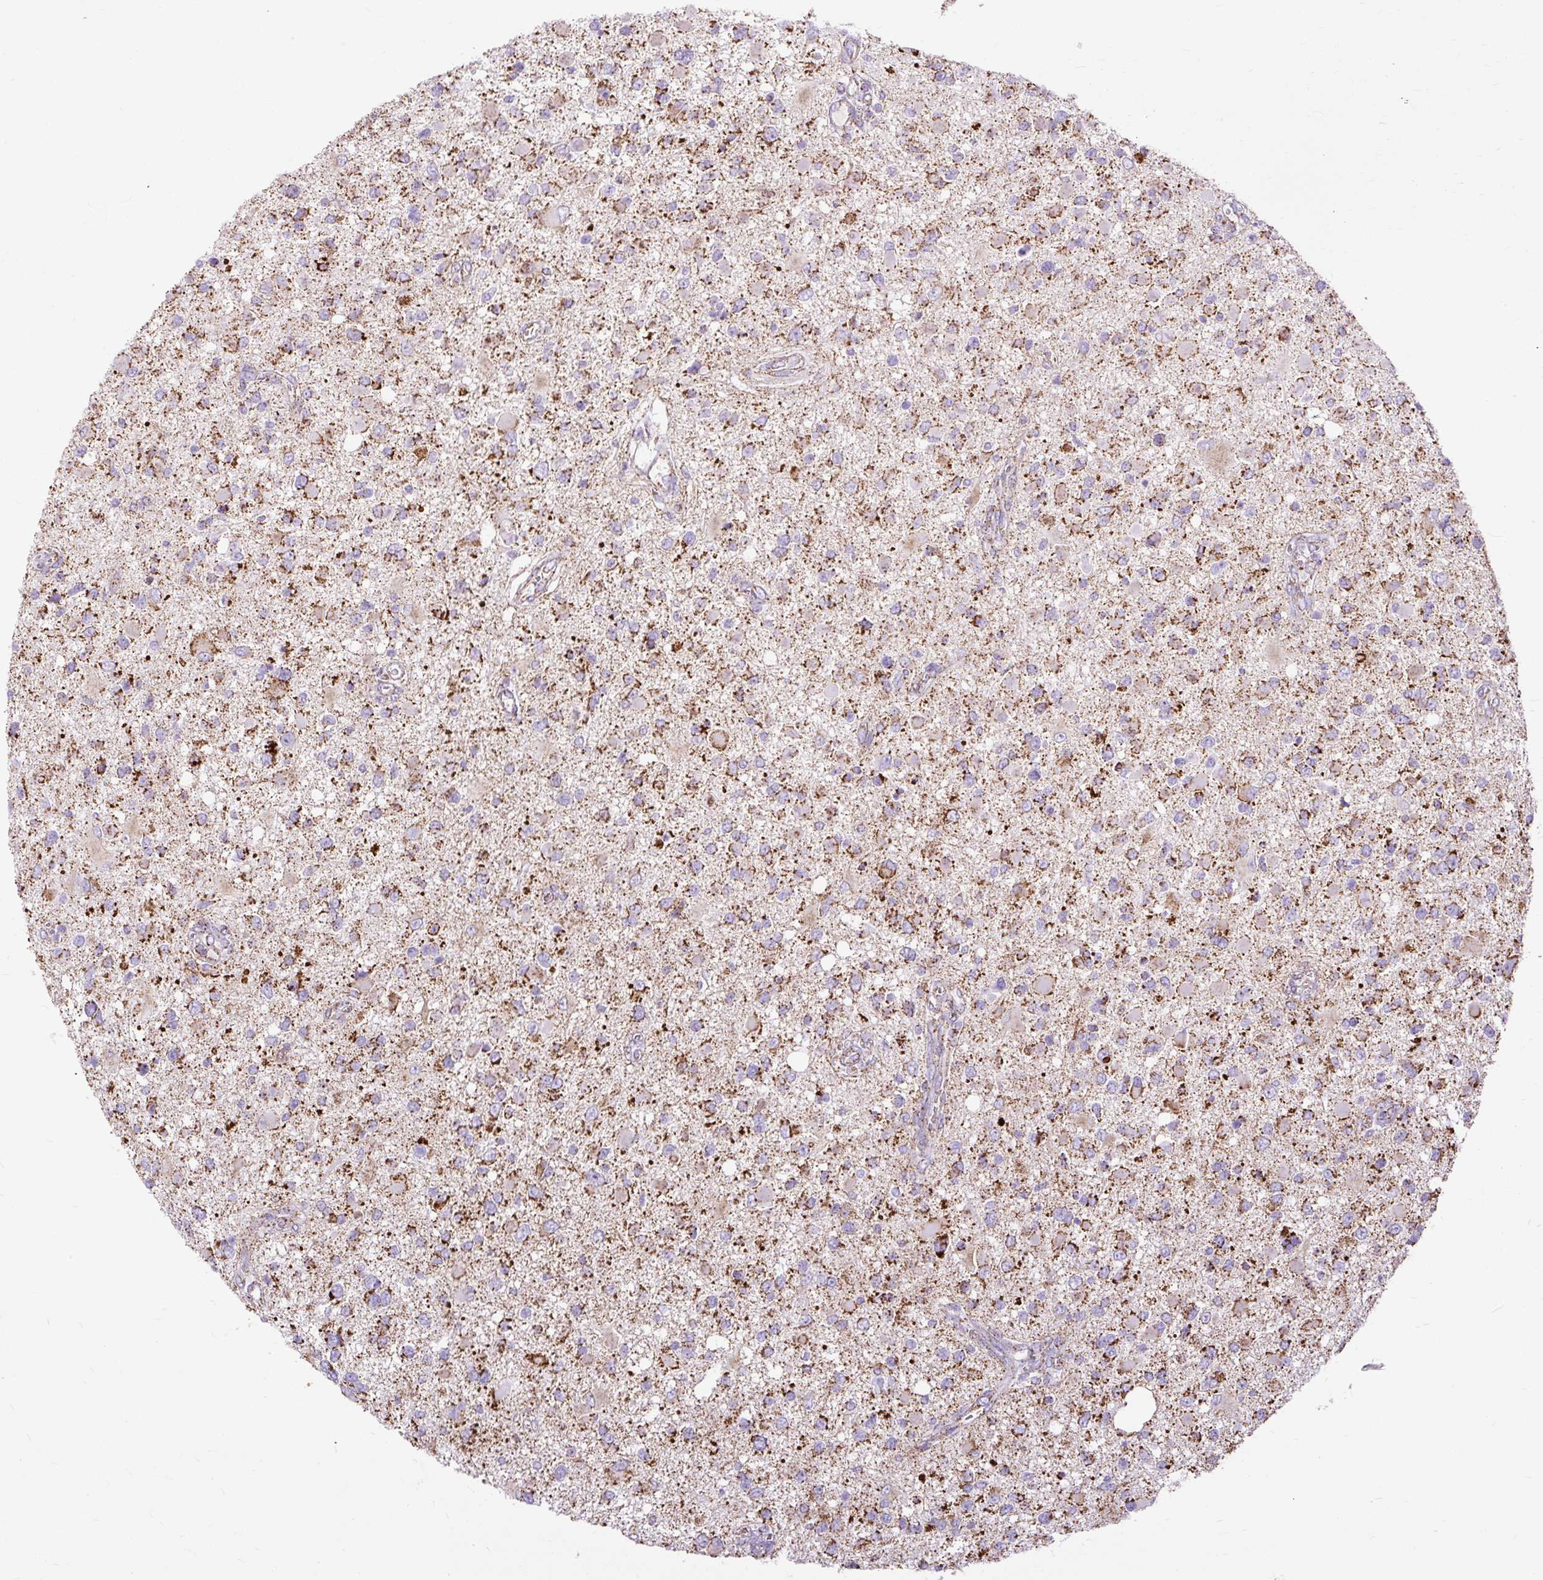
{"staining": {"intensity": "strong", "quantity": "25%-75%", "location": "cytoplasmic/membranous"}, "tissue": "glioma", "cell_type": "Tumor cells", "image_type": "cancer", "snomed": [{"axis": "morphology", "description": "Glioma, malignant, High grade"}, {"axis": "topography", "description": "Brain"}], "caption": "IHC staining of glioma, which shows high levels of strong cytoplasmic/membranous staining in approximately 25%-75% of tumor cells indicating strong cytoplasmic/membranous protein positivity. The staining was performed using DAB (brown) for protein detection and nuclei were counterstained in hematoxylin (blue).", "gene": "DLAT", "patient": {"sex": "male", "age": 53}}